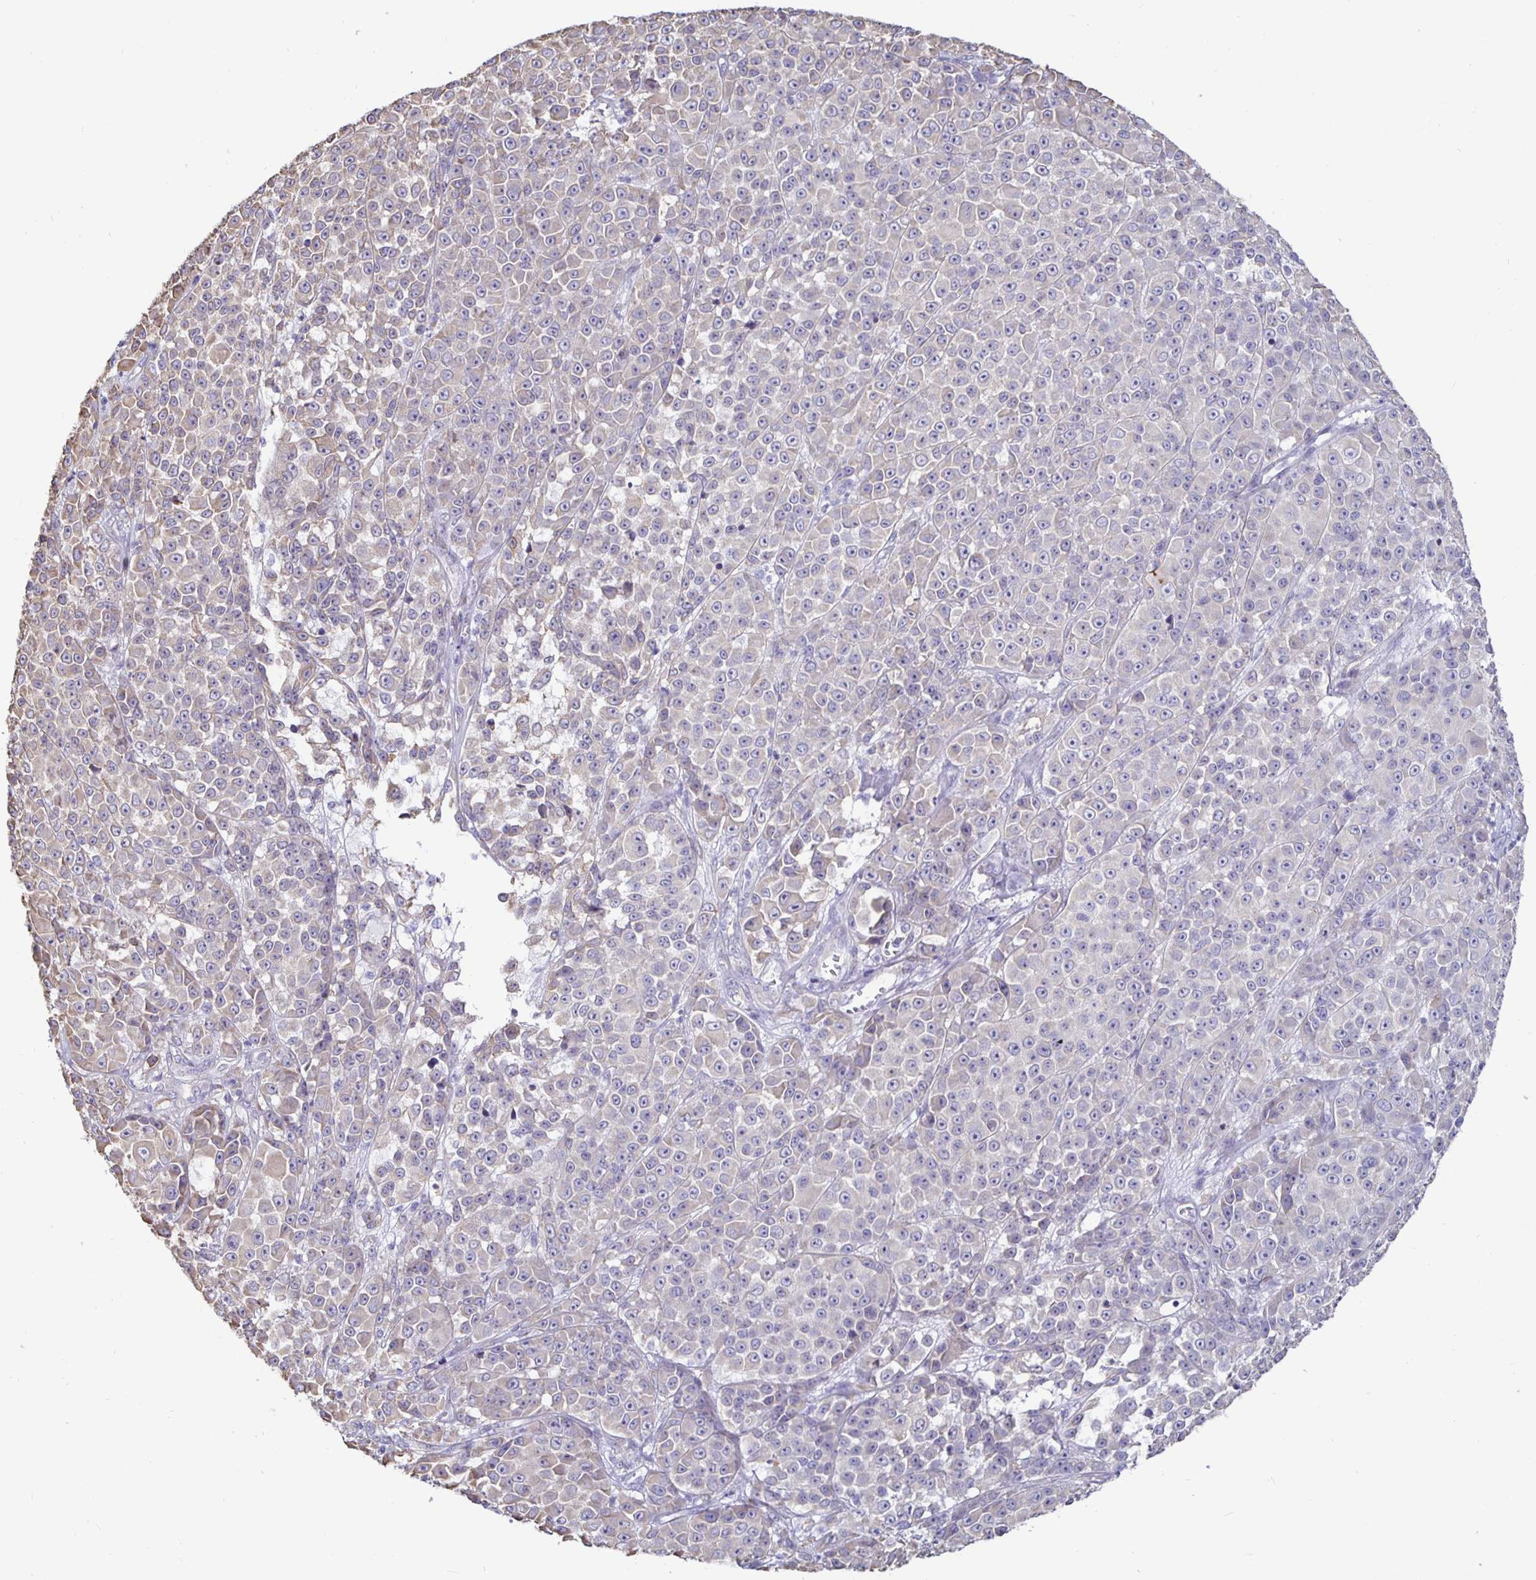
{"staining": {"intensity": "negative", "quantity": "none", "location": "none"}, "tissue": "melanoma", "cell_type": "Tumor cells", "image_type": "cancer", "snomed": [{"axis": "morphology", "description": "Malignant melanoma, NOS"}, {"axis": "topography", "description": "Skin"}, {"axis": "topography", "description": "Skin of back"}], "caption": "DAB (3,3'-diaminobenzidine) immunohistochemical staining of human malignant melanoma exhibits no significant positivity in tumor cells. The staining is performed using DAB brown chromogen with nuclei counter-stained in using hematoxylin.", "gene": "DNAI2", "patient": {"sex": "male", "age": 91}}